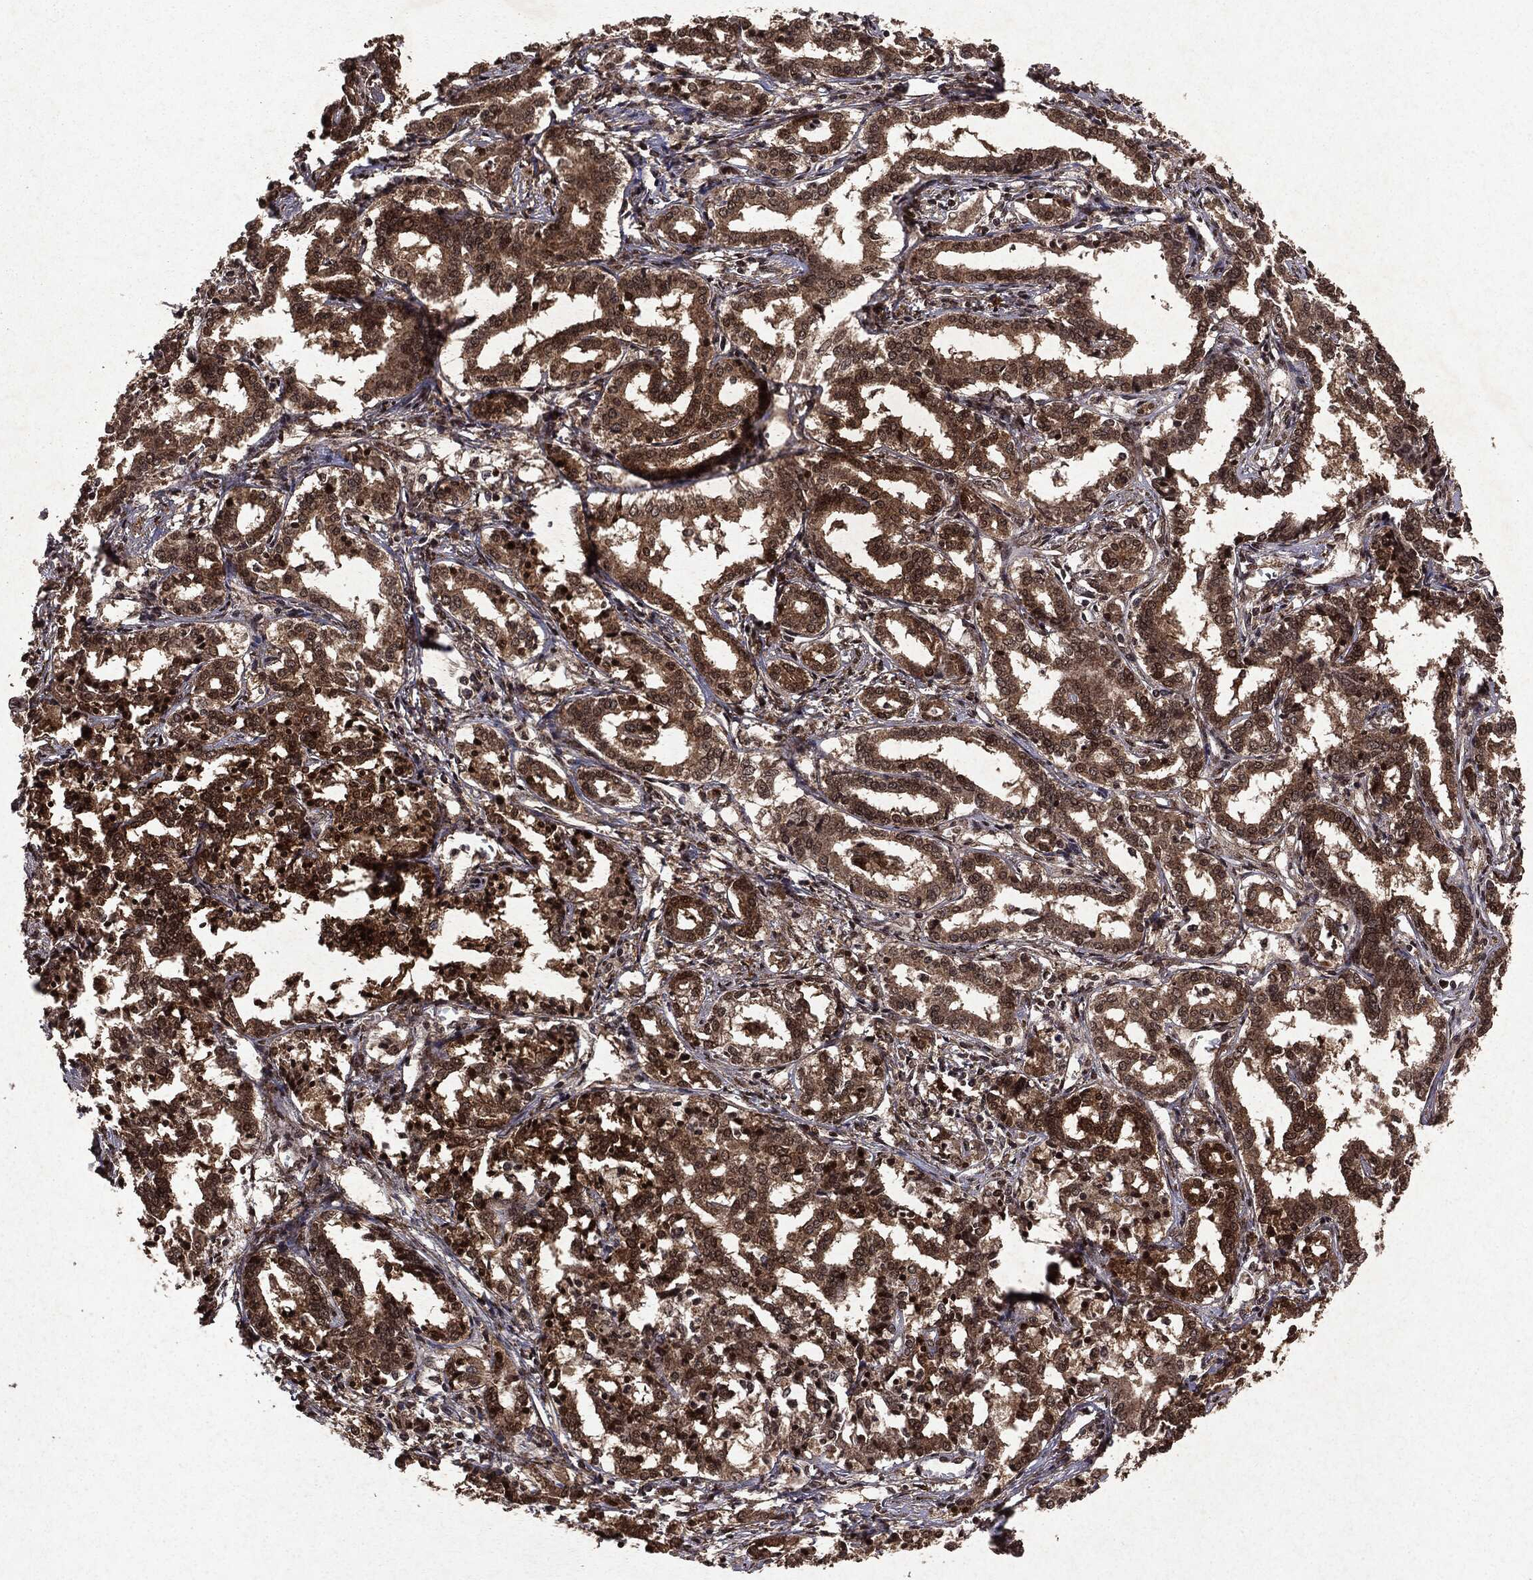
{"staining": {"intensity": "moderate", "quantity": ">75%", "location": "cytoplasmic/membranous"}, "tissue": "liver cancer", "cell_type": "Tumor cells", "image_type": "cancer", "snomed": [{"axis": "morphology", "description": "Cholangiocarcinoma"}, {"axis": "topography", "description": "Liver"}], "caption": "This is an image of IHC staining of cholangiocarcinoma (liver), which shows moderate positivity in the cytoplasmic/membranous of tumor cells.", "gene": "PEBP1", "patient": {"sex": "female", "age": 47}}